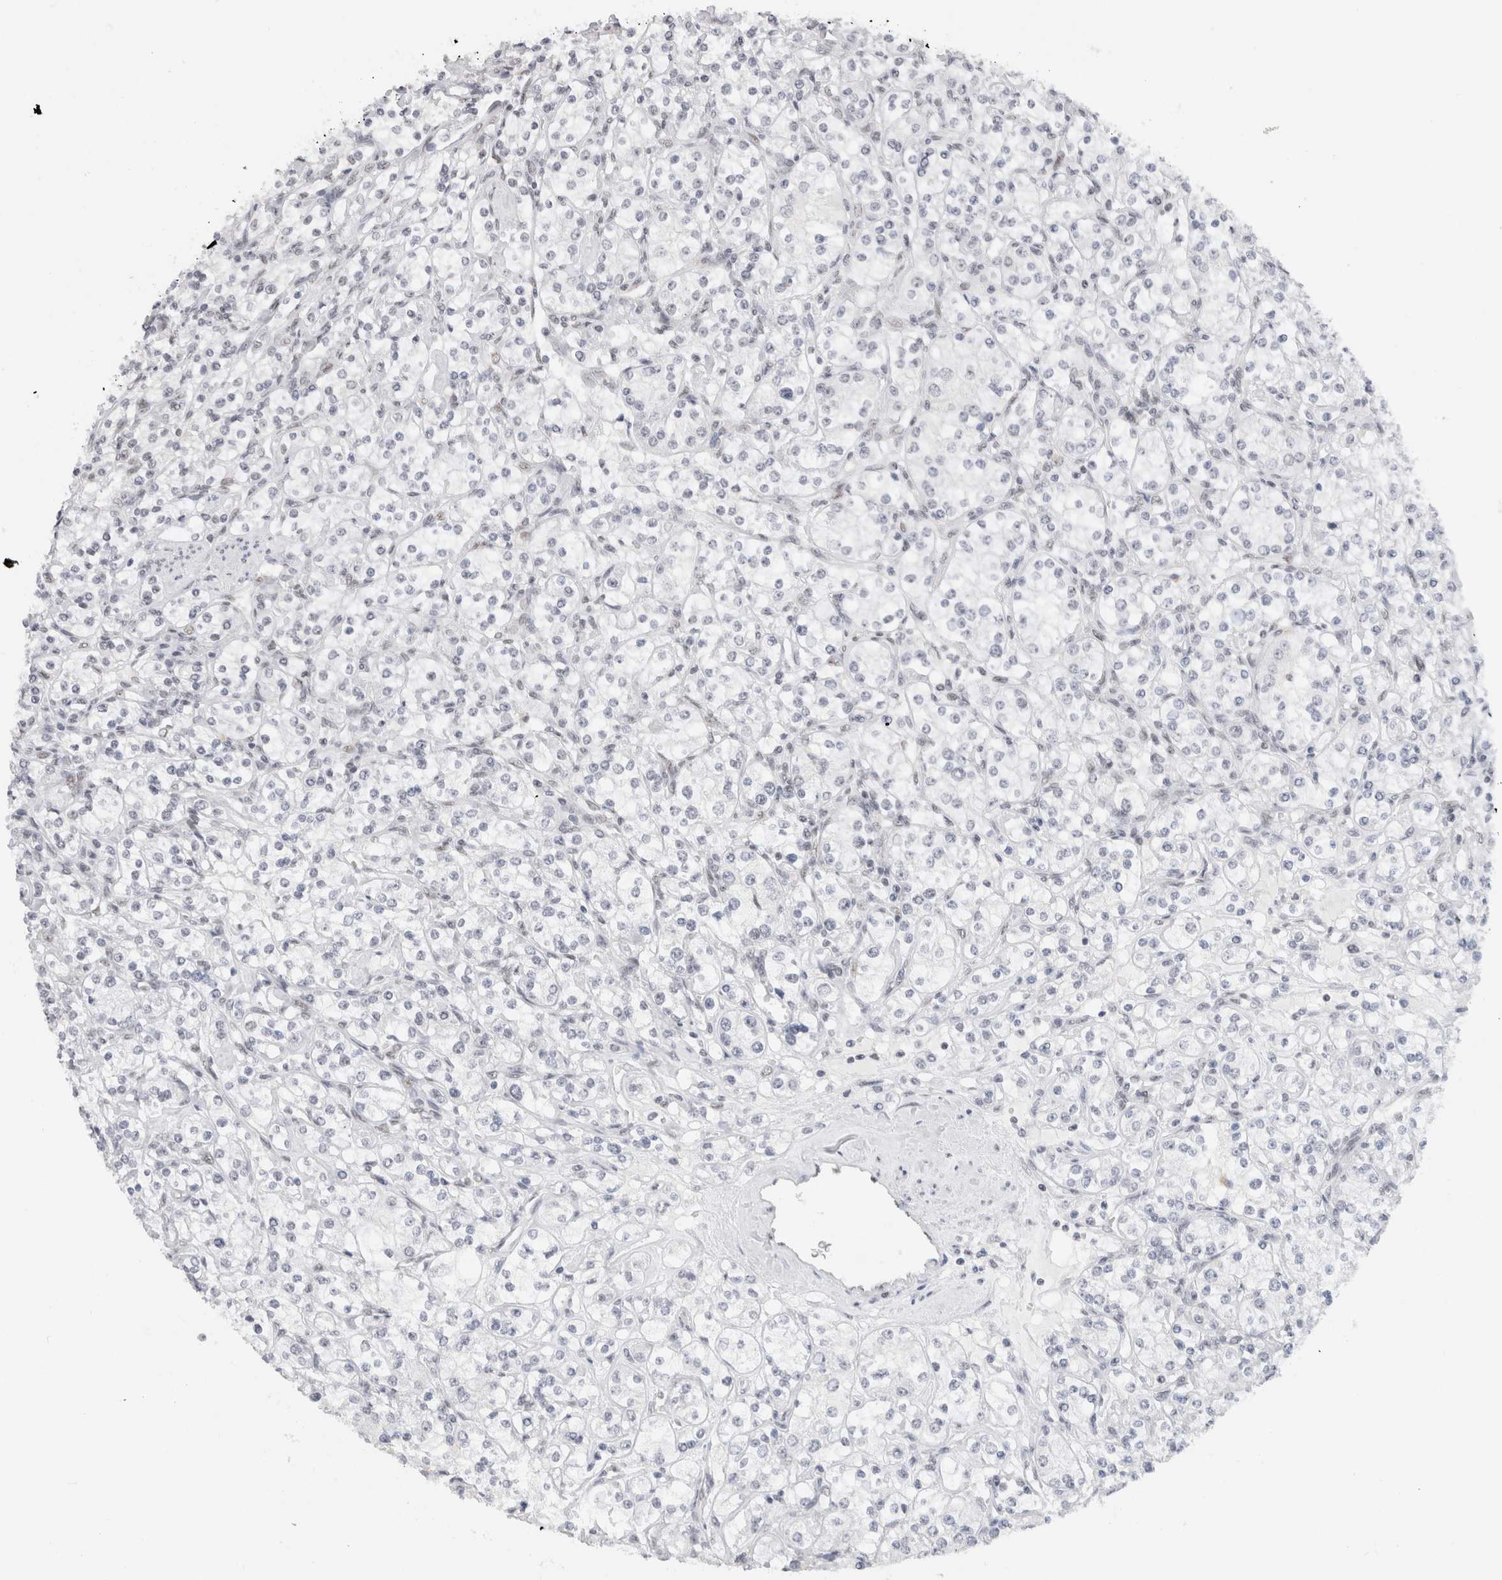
{"staining": {"intensity": "negative", "quantity": "none", "location": "none"}, "tissue": "renal cancer", "cell_type": "Tumor cells", "image_type": "cancer", "snomed": [{"axis": "morphology", "description": "Adenocarcinoma, NOS"}, {"axis": "topography", "description": "Kidney"}], "caption": "Immunohistochemistry (IHC) histopathology image of neoplastic tissue: renal adenocarcinoma stained with DAB (3,3'-diaminobenzidine) demonstrates no significant protein expression in tumor cells.", "gene": "COPS7A", "patient": {"sex": "male", "age": 77}}